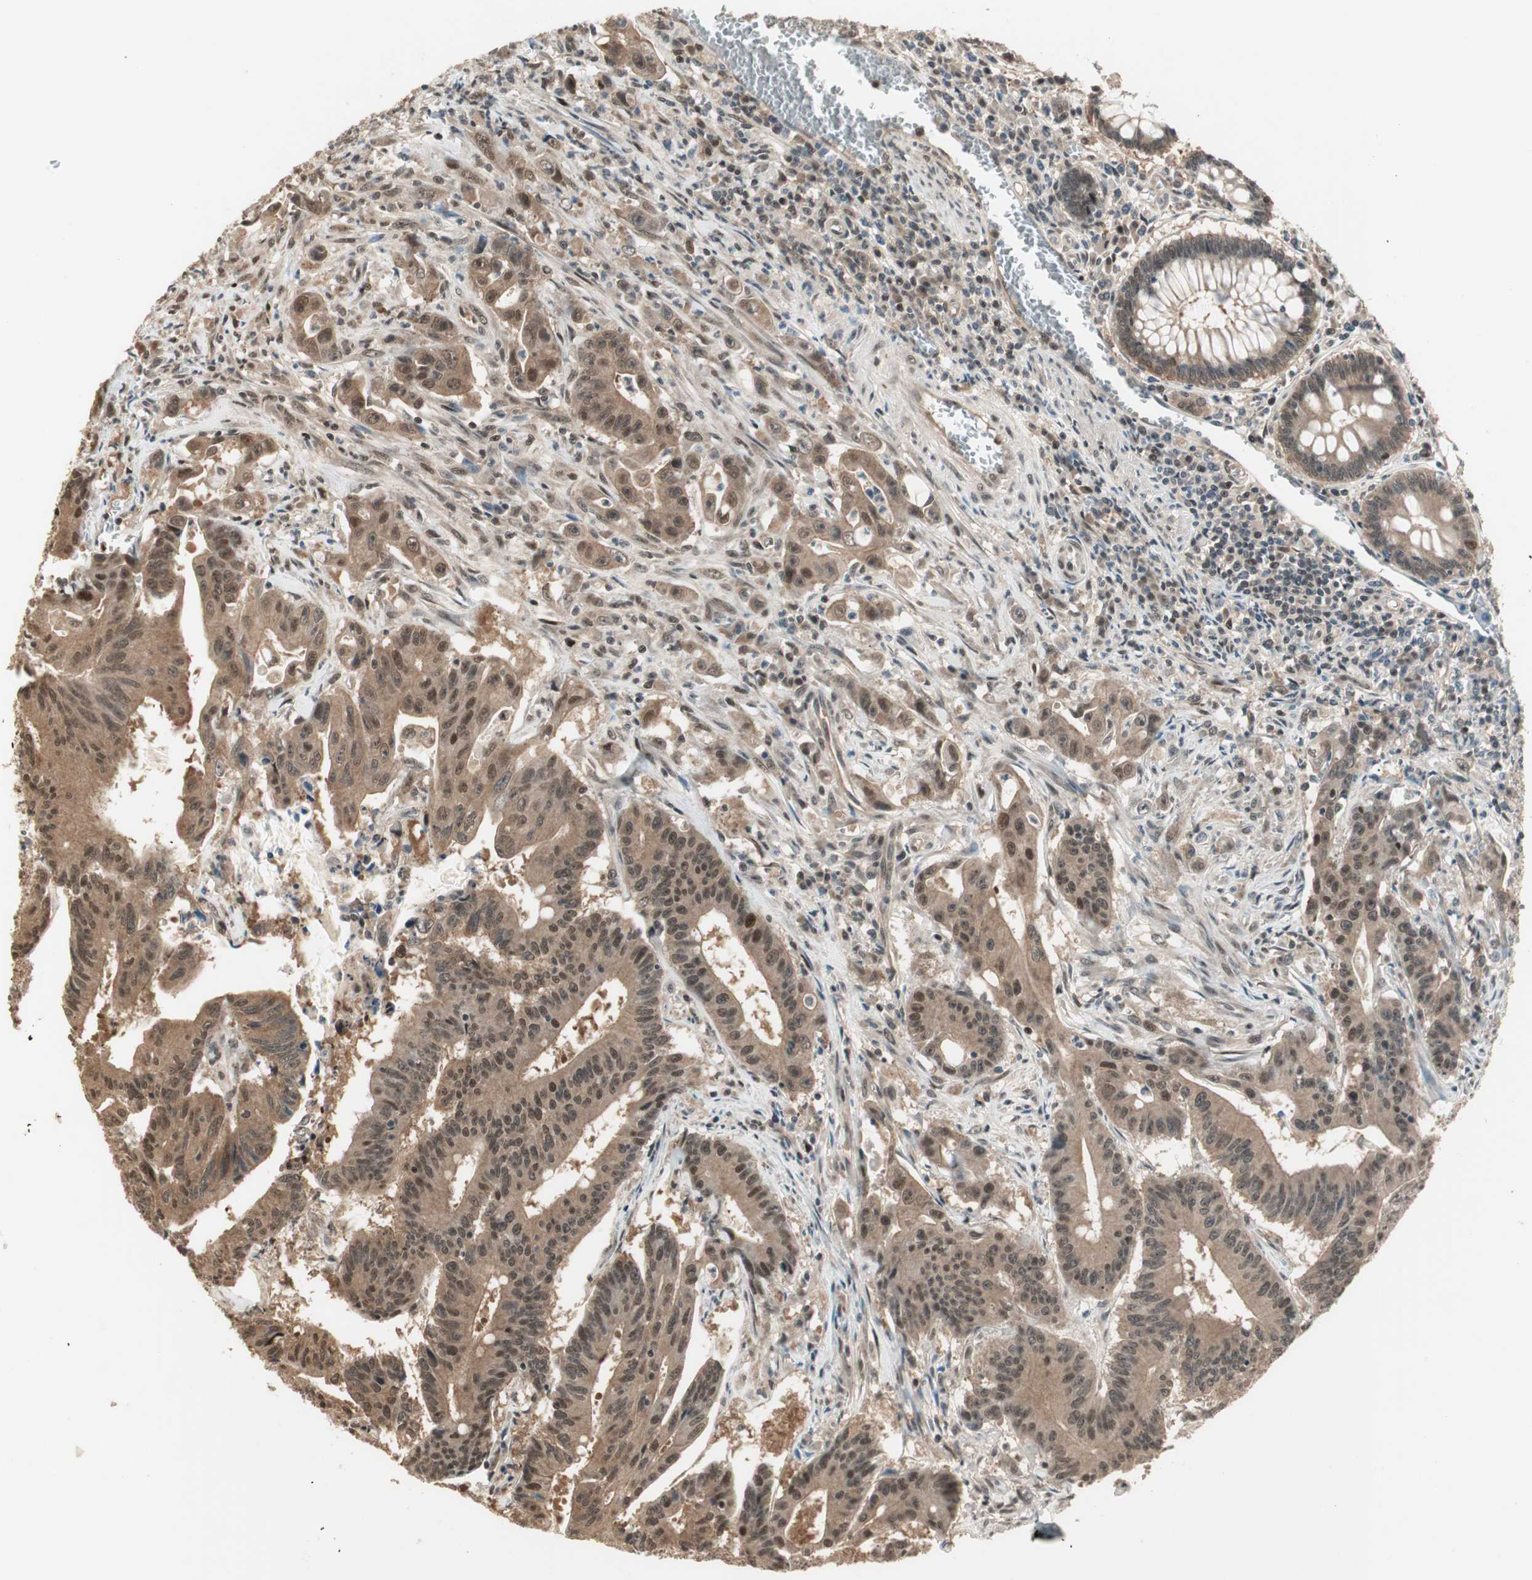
{"staining": {"intensity": "moderate", "quantity": ">75%", "location": "cytoplasmic/membranous,nuclear"}, "tissue": "colorectal cancer", "cell_type": "Tumor cells", "image_type": "cancer", "snomed": [{"axis": "morphology", "description": "Adenocarcinoma, NOS"}, {"axis": "topography", "description": "Colon"}], "caption": "Moderate cytoplasmic/membranous and nuclear protein staining is appreciated in about >75% of tumor cells in colorectal adenocarcinoma. Using DAB (brown) and hematoxylin (blue) stains, captured at high magnification using brightfield microscopy.", "gene": "ZNF701", "patient": {"sex": "male", "age": 45}}